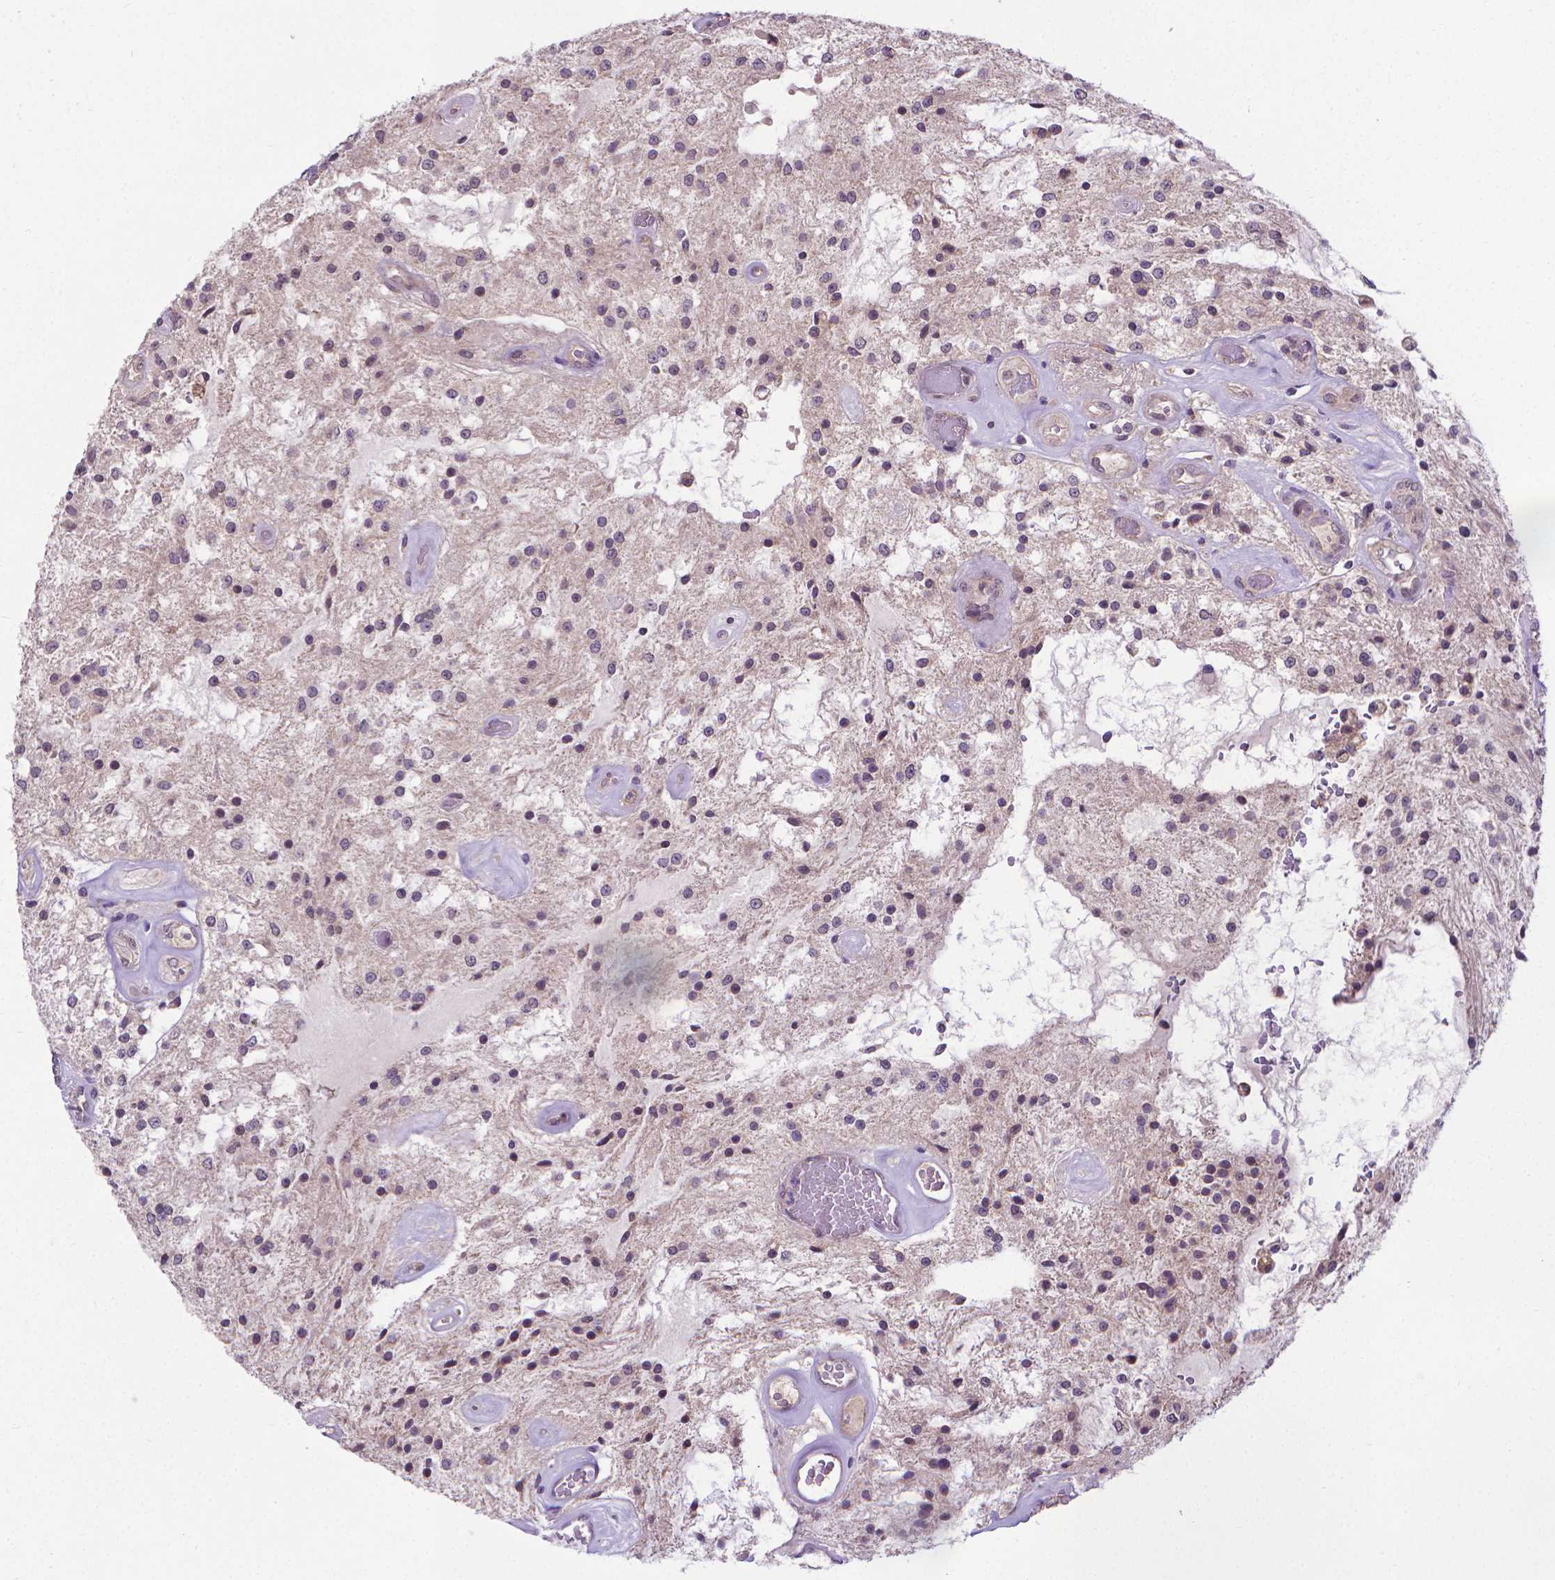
{"staining": {"intensity": "negative", "quantity": "none", "location": "none"}, "tissue": "glioma", "cell_type": "Tumor cells", "image_type": "cancer", "snomed": [{"axis": "morphology", "description": "Glioma, malignant, Low grade"}, {"axis": "topography", "description": "Cerebellum"}], "caption": "A micrograph of glioma stained for a protein reveals no brown staining in tumor cells. (Brightfield microscopy of DAB IHC at high magnification).", "gene": "GPR63", "patient": {"sex": "female", "age": 14}}